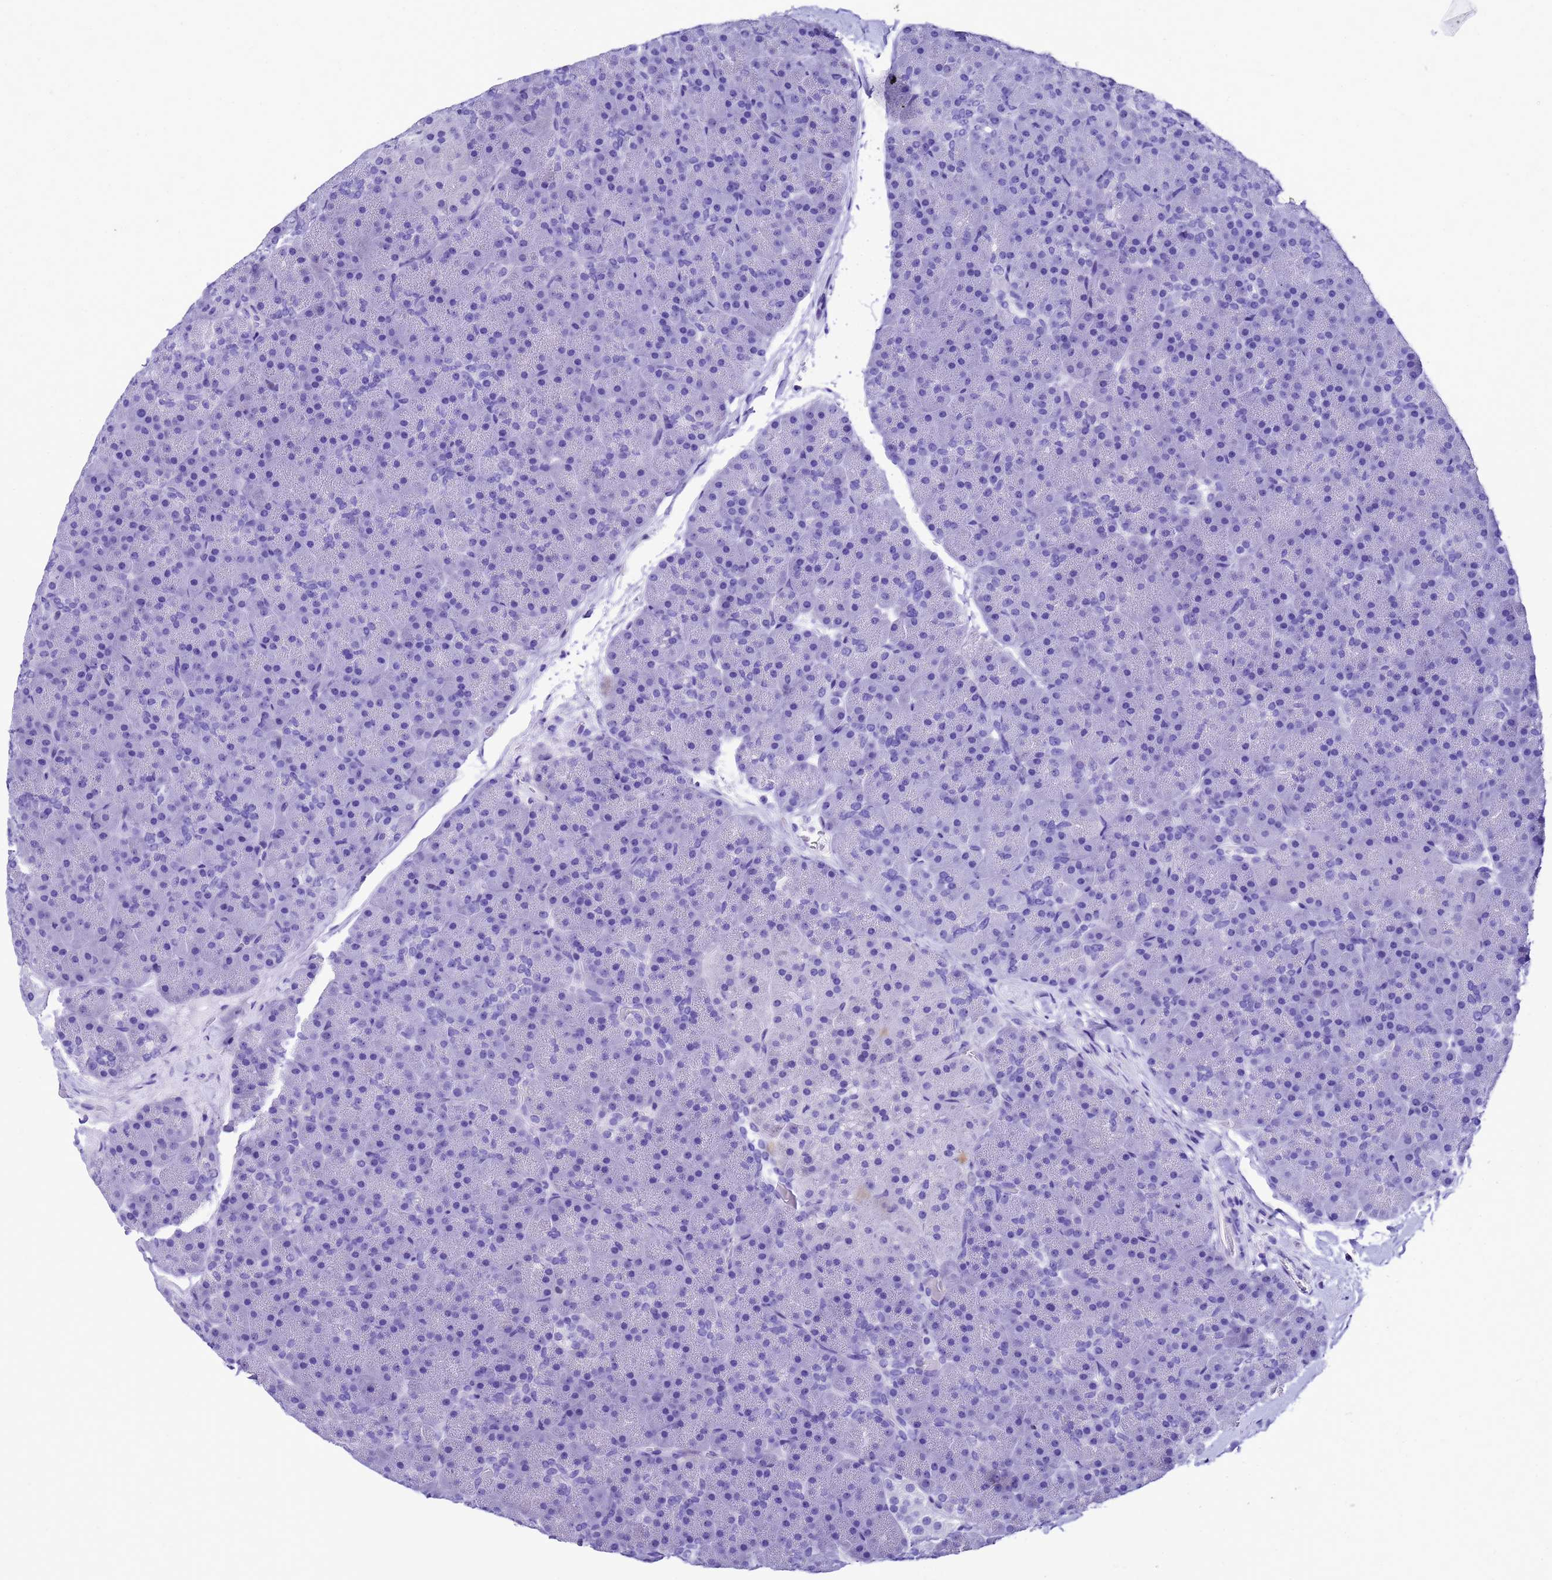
{"staining": {"intensity": "negative", "quantity": "none", "location": "none"}, "tissue": "pancreas", "cell_type": "Exocrine glandular cells", "image_type": "normal", "snomed": [{"axis": "morphology", "description": "Normal tissue, NOS"}, {"axis": "topography", "description": "Pancreas"}], "caption": "Immunohistochemistry histopathology image of normal pancreas: pancreas stained with DAB demonstrates no significant protein staining in exocrine glandular cells.", "gene": "UGT2A1", "patient": {"sex": "male", "age": 36}}